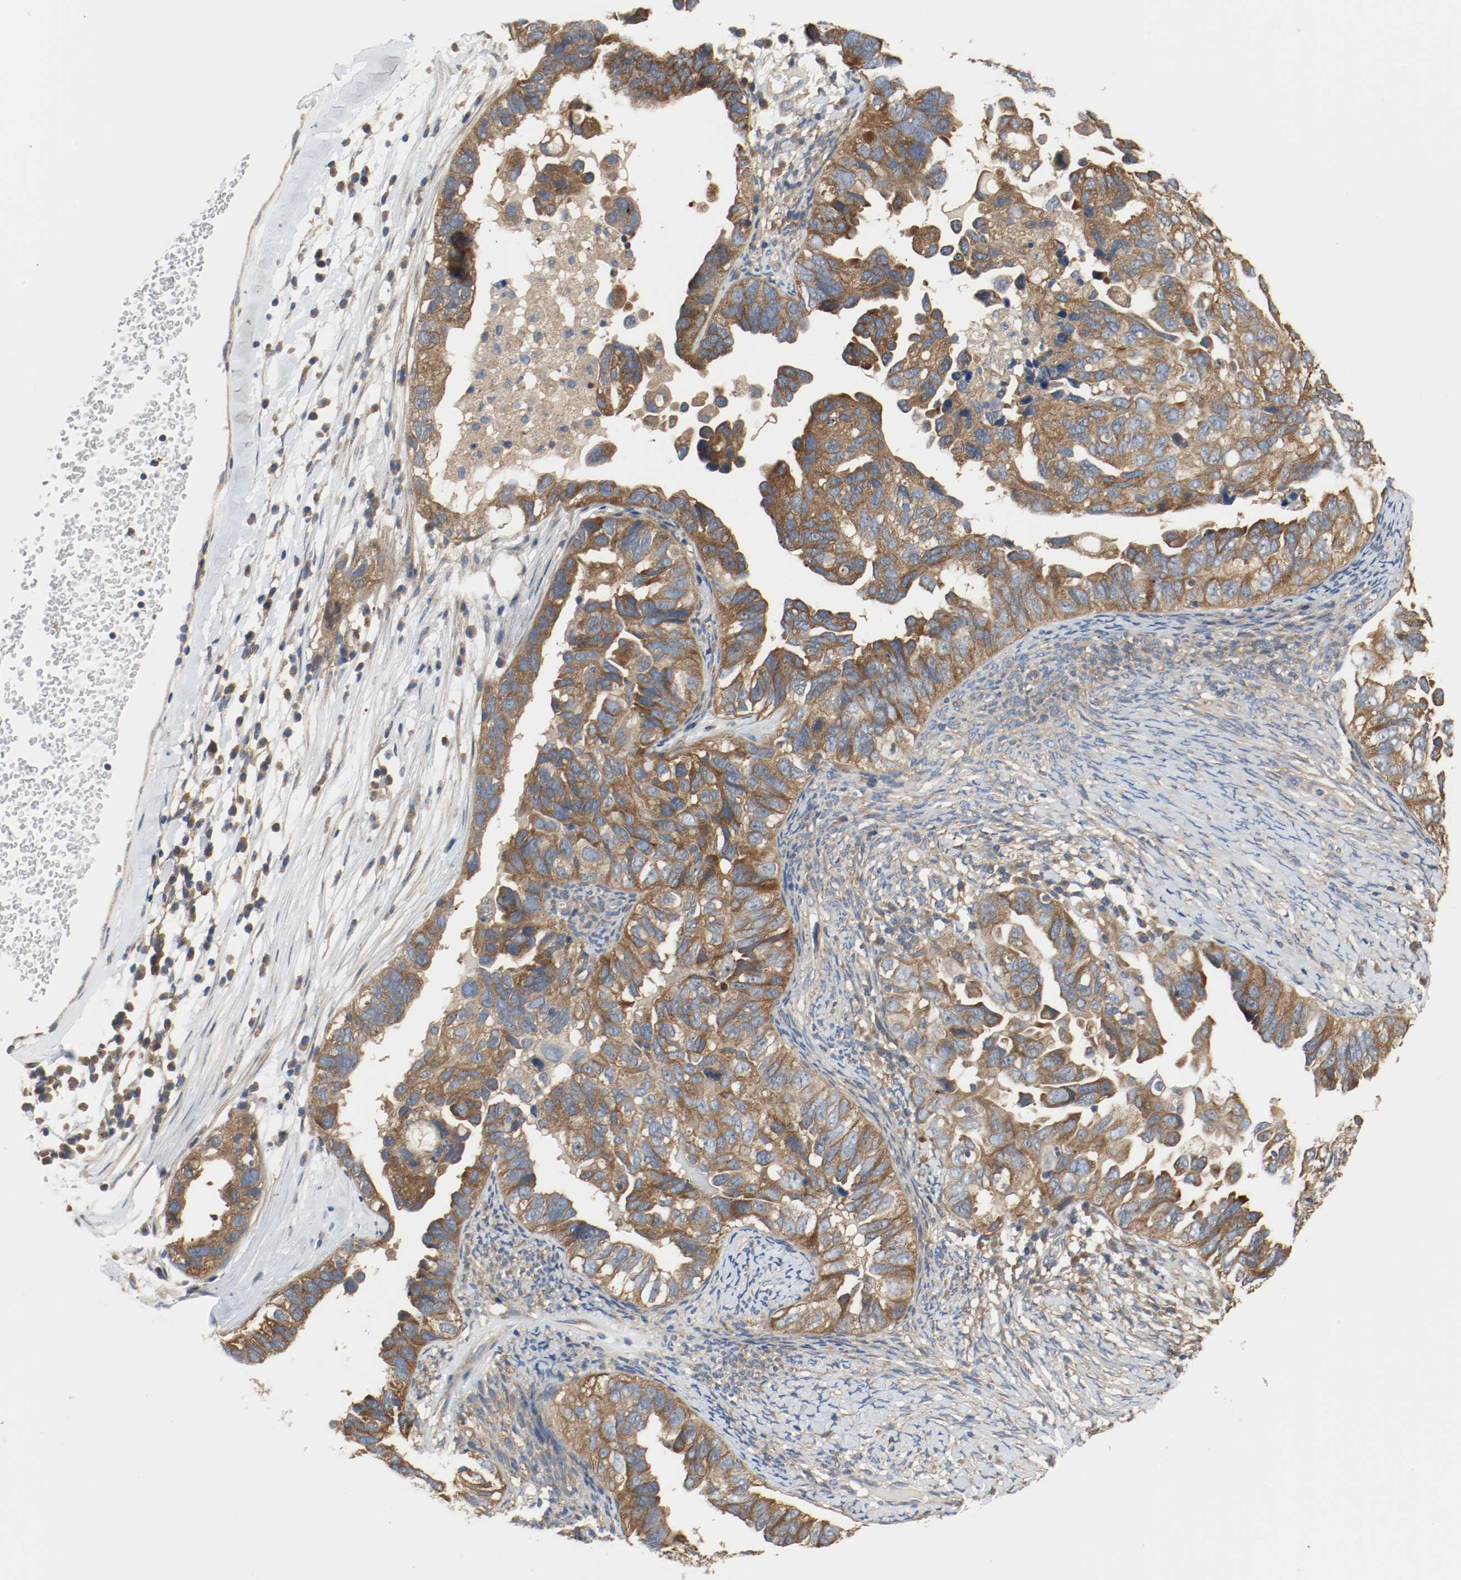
{"staining": {"intensity": "strong", "quantity": ">75%", "location": "cytoplasmic/membranous"}, "tissue": "ovarian cancer", "cell_type": "Tumor cells", "image_type": "cancer", "snomed": [{"axis": "morphology", "description": "Cystadenocarcinoma, serous, NOS"}, {"axis": "topography", "description": "Ovary"}], "caption": "Ovarian serous cystadenocarcinoma stained with immunohistochemistry displays strong cytoplasmic/membranous expression in approximately >75% of tumor cells. The protein is shown in brown color, while the nuclei are stained blue.", "gene": "HGS", "patient": {"sex": "female", "age": 82}}